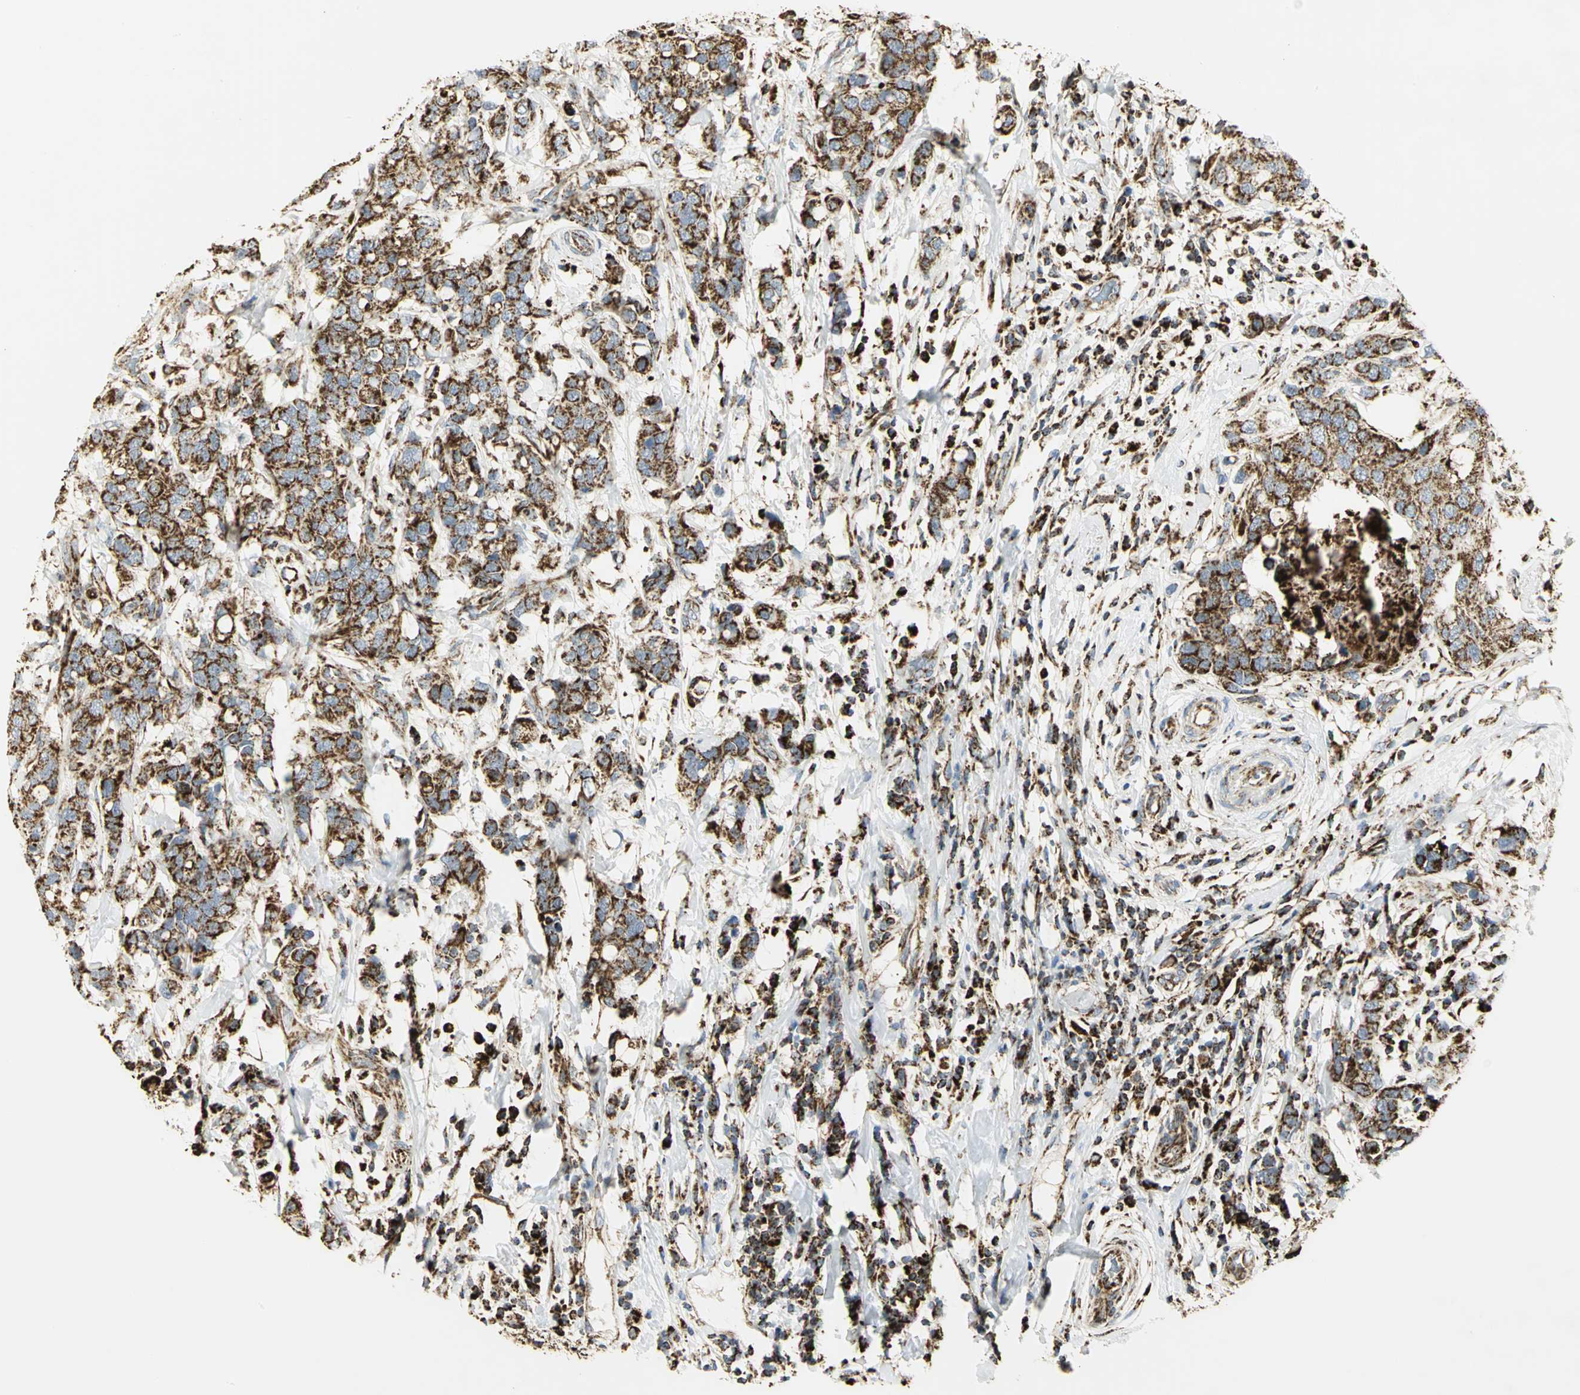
{"staining": {"intensity": "strong", "quantity": ">75%", "location": "cytoplasmic/membranous"}, "tissue": "breast cancer", "cell_type": "Tumor cells", "image_type": "cancer", "snomed": [{"axis": "morphology", "description": "Duct carcinoma"}, {"axis": "topography", "description": "Breast"}], "caption": "The micrograph shows staining of breast intraductal carcinoma, revealing strong cytoplasmic/membranous protein staining (brown color) within tumor cells. (DAB (3,3'-diaminobenzidine) IHC with brightfield microscopy, high magnification).", "gene": "VDAC1", "patient": {"sex": "female", "age": 27}}